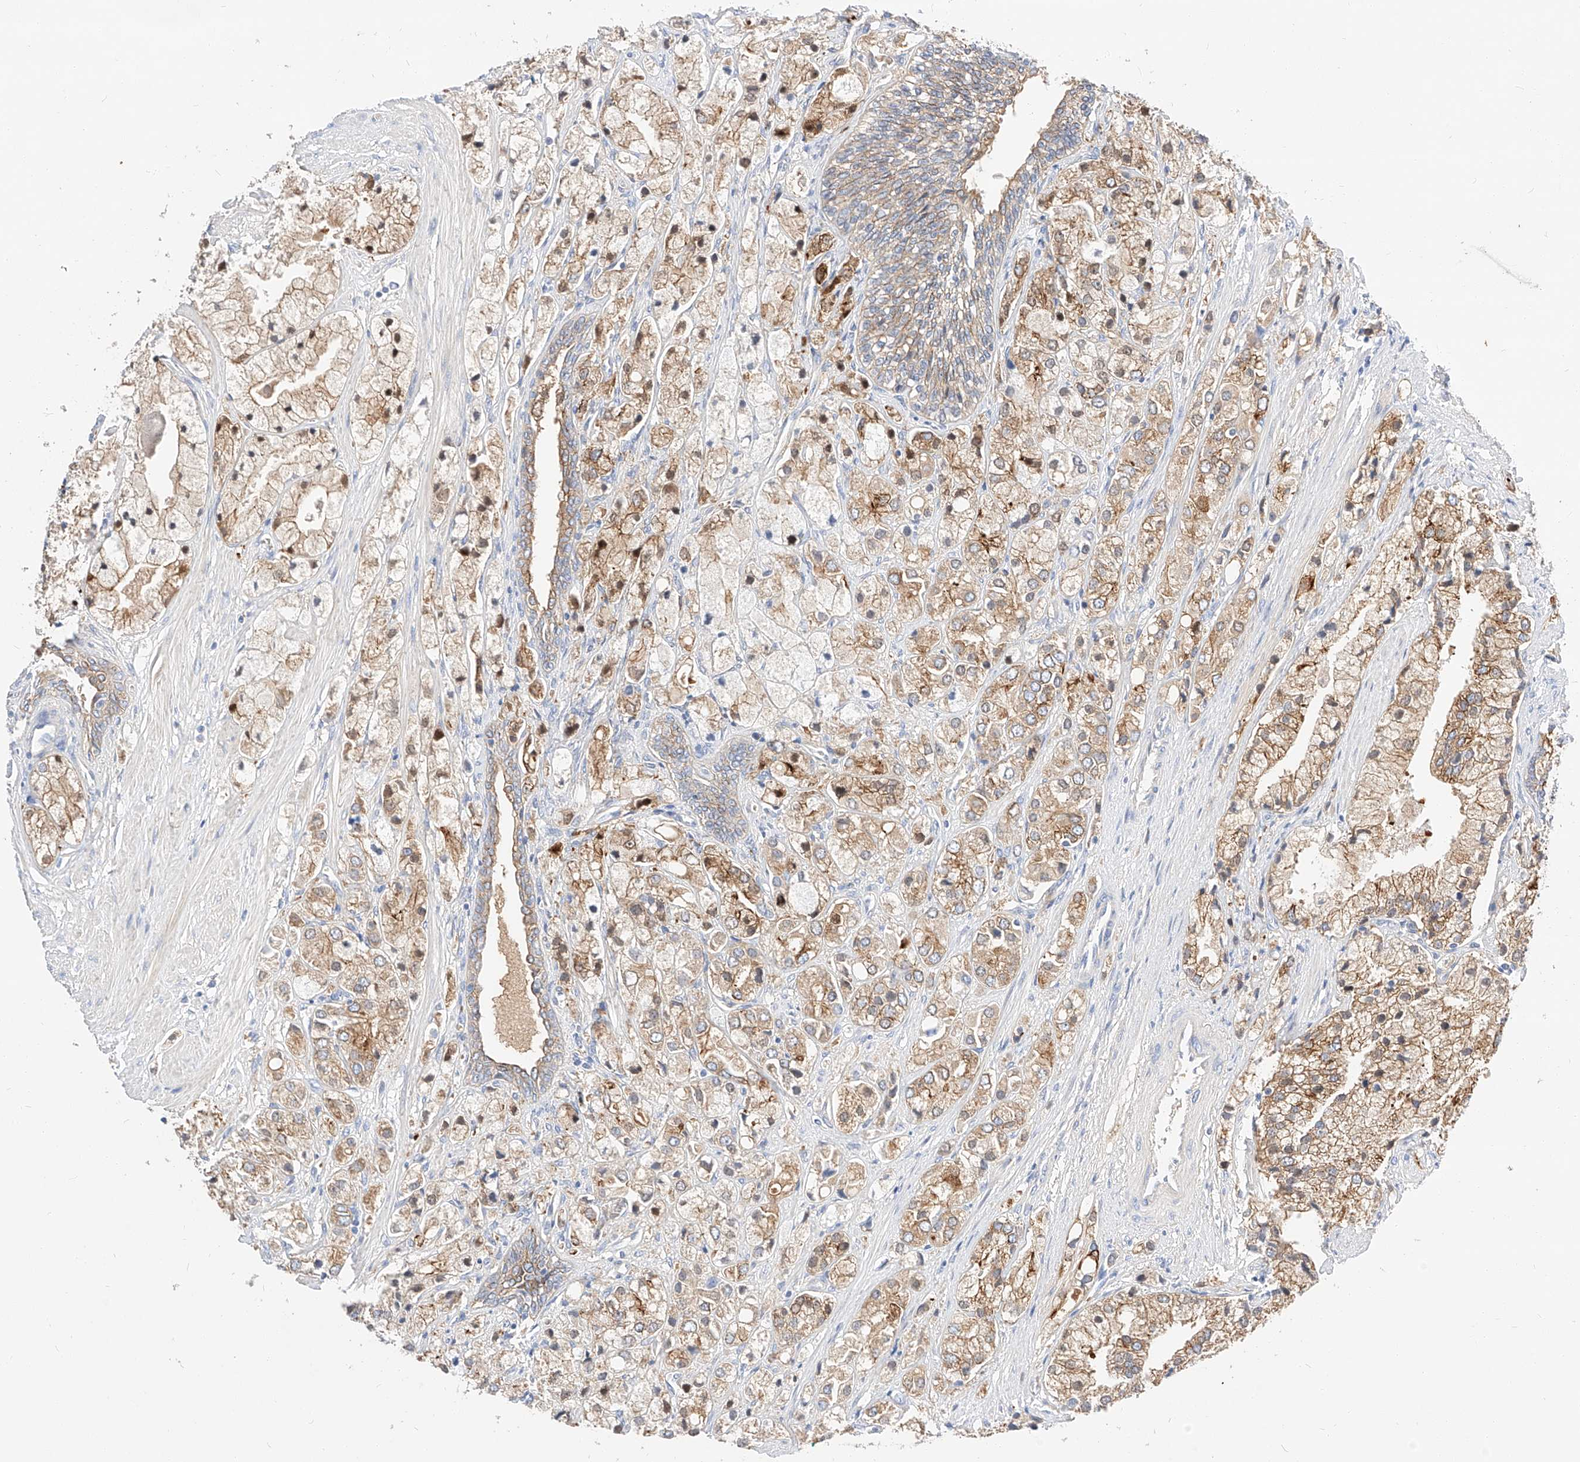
{"staining": {"intensity": "moderate", "quantity": ">75%", "location": "cytoplasmic/membranous"}, "tissue": "prostate cancer", "cell_type": "Tumor cells", "image_type": "cancer", "snomed": [{"axis": "morphology", "description": "Adenocarcinoma, High grade"}, {"axis": "topography", "description": "Prostate"}], "caption": "Immunohistochemical staining of human high-grade adenocarcinoma (prostate) shows medium levels of moderate cytoplasmic/membranous positivity in about >75% of tumor cells. The staining was performed using DAB (3,3'-diaminobenzidine), with brown indicating positive protein expression. Nuclei are stained blue with hematoxylin.", "gene": "MAP7", "patient": {"sex": "male", "age": 50}}